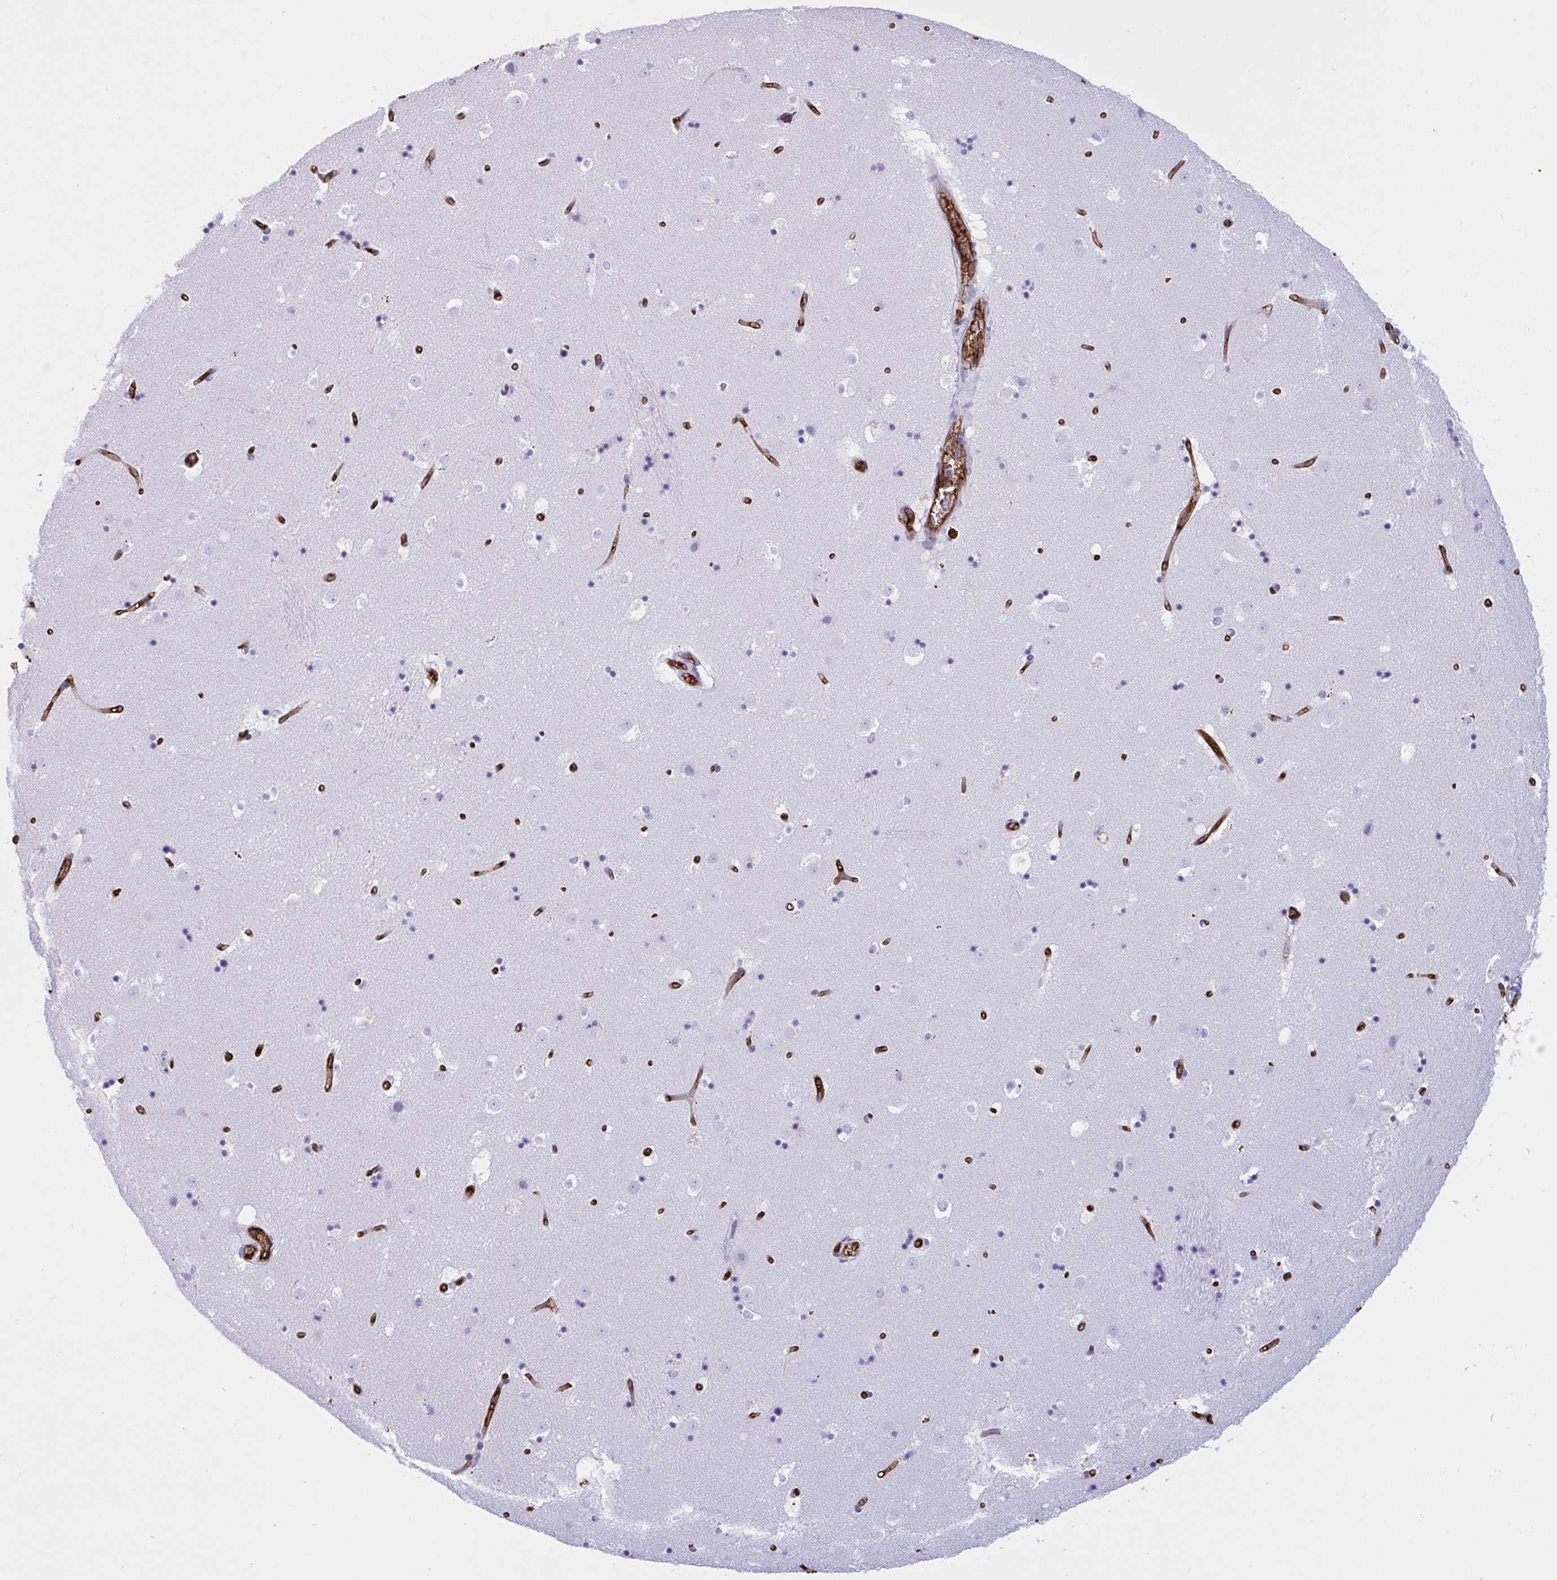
{"staining": {"intensity": "negative", "quantity": "none", "location": "none"}, "tissue": "caudate", "cell_type": "Glial cells", "image_type": "normal", "snomed": [{"axis": "morphology", "description": "Normal tissue, NOS"}, {"axis": "topography", "description": "Lateral ventricle wall"}], "caption": "Glial cells are negative for brown protein staining in unremarkable caudate.", "gene": "SLC2A1", "patient": {"sex": "male", "age": 58}}